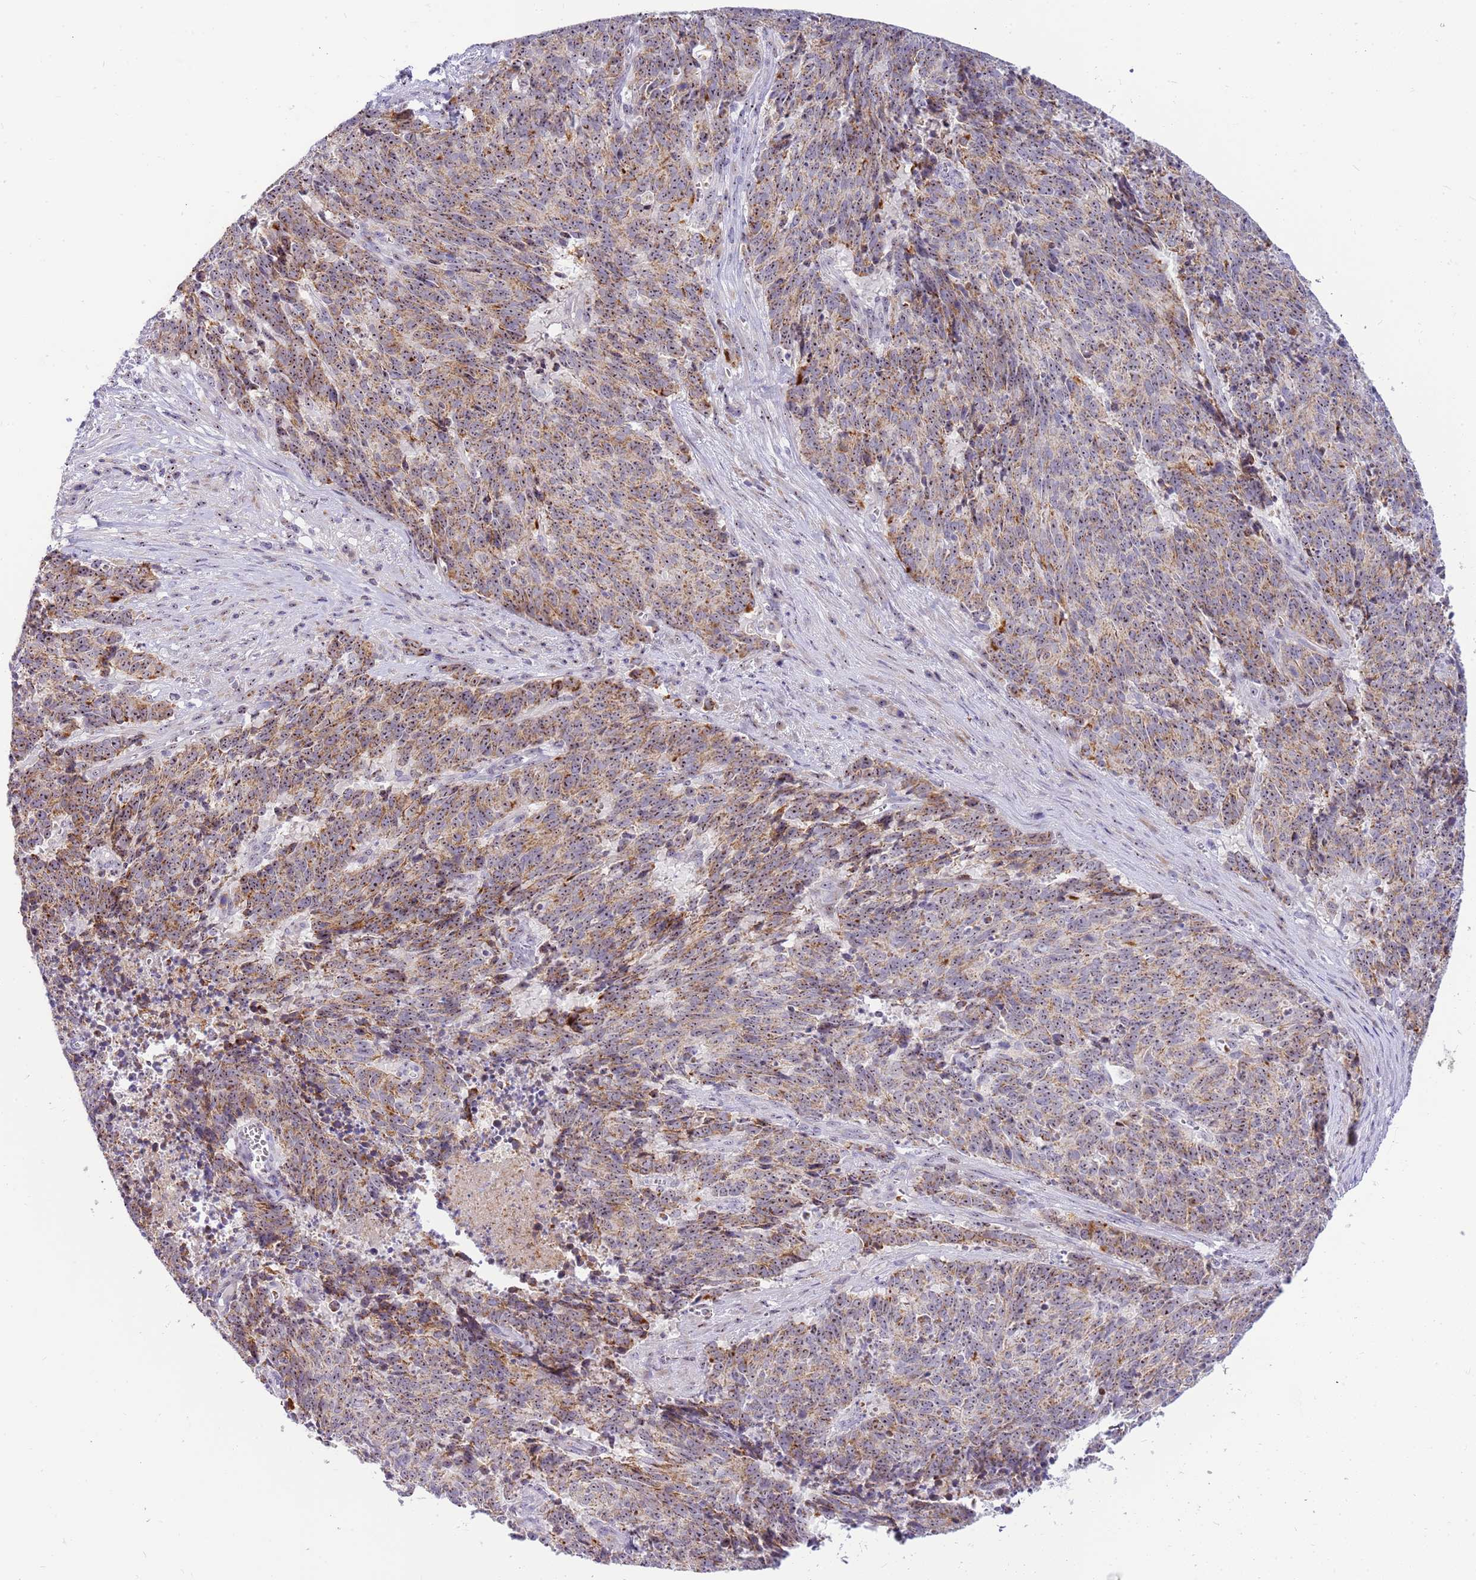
{"staining": {"intensity": "moderate", "quantity": ">75%", "location": "cytoplasmic/membranous,nuclear"}, "tissue": "cervical cancer", "cell_type": "Tumor cells", "image_type": "cancer", "snomed": [{"axis": "morphology", "description": "Squamous cell carcinoma, NOS"}, {"axis": "topography", "description": "Cervix"}], "caption": "Immunohistochemistry (IHC) histopathology image of neoplastic tissue: human cervical cancer stained using immunohistochemistry demonstrates medium levels of moderate protein expression localized specifically in the cytoplasmic/membranous and nuclear of tumor cells, appearing as a cytoplasmic/membranous and nuclear brown color.", "gene": "DNAJA3", "patient": {"sex": "female", "age": 29}}